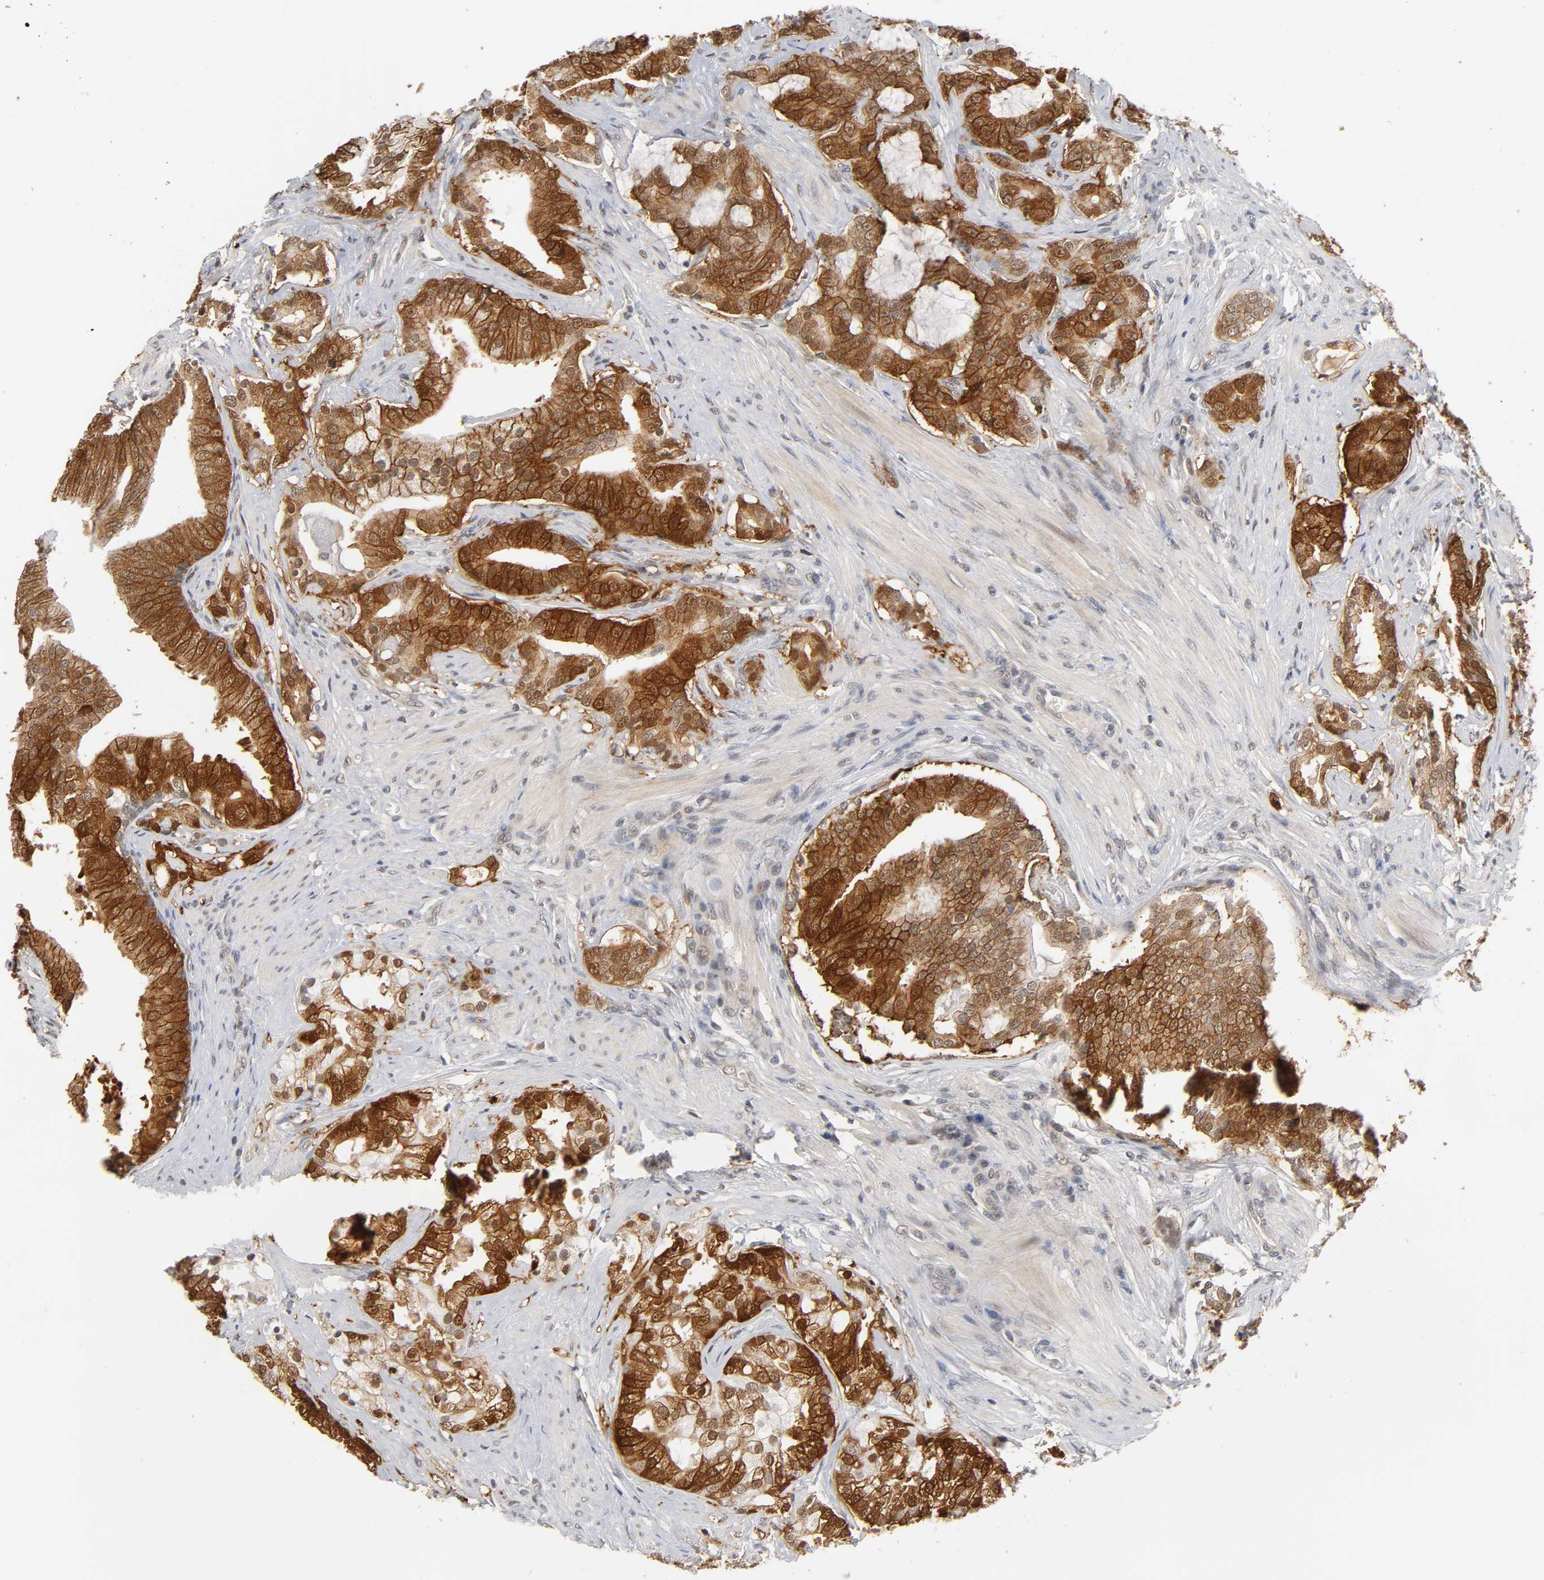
{"staining": {"intensity": "strong", "quantity": ">75%", "location": "cytoplasmic/membranous,nuclear"}, "tissue": "prostate cancer", "cell_type": "Tumor cells", "image_type": "cancer", "snomed": [{"axis": "morphology", "description": "Adenocarcinoma, Low grade"}, {"axis": "topography", "description": "Prostate"}], "caption": "Prostate cancer (adenocarcinoma (low-grade)) stained with IHC shows strong cytoplasmic/membranous and nuclear staining in approximately >75% of tumor cells. The protein is shown in brown color, while the nuclei are stained blue.", "gene": "HTR1E", "patient": {"sex": "male", "age": 58}}